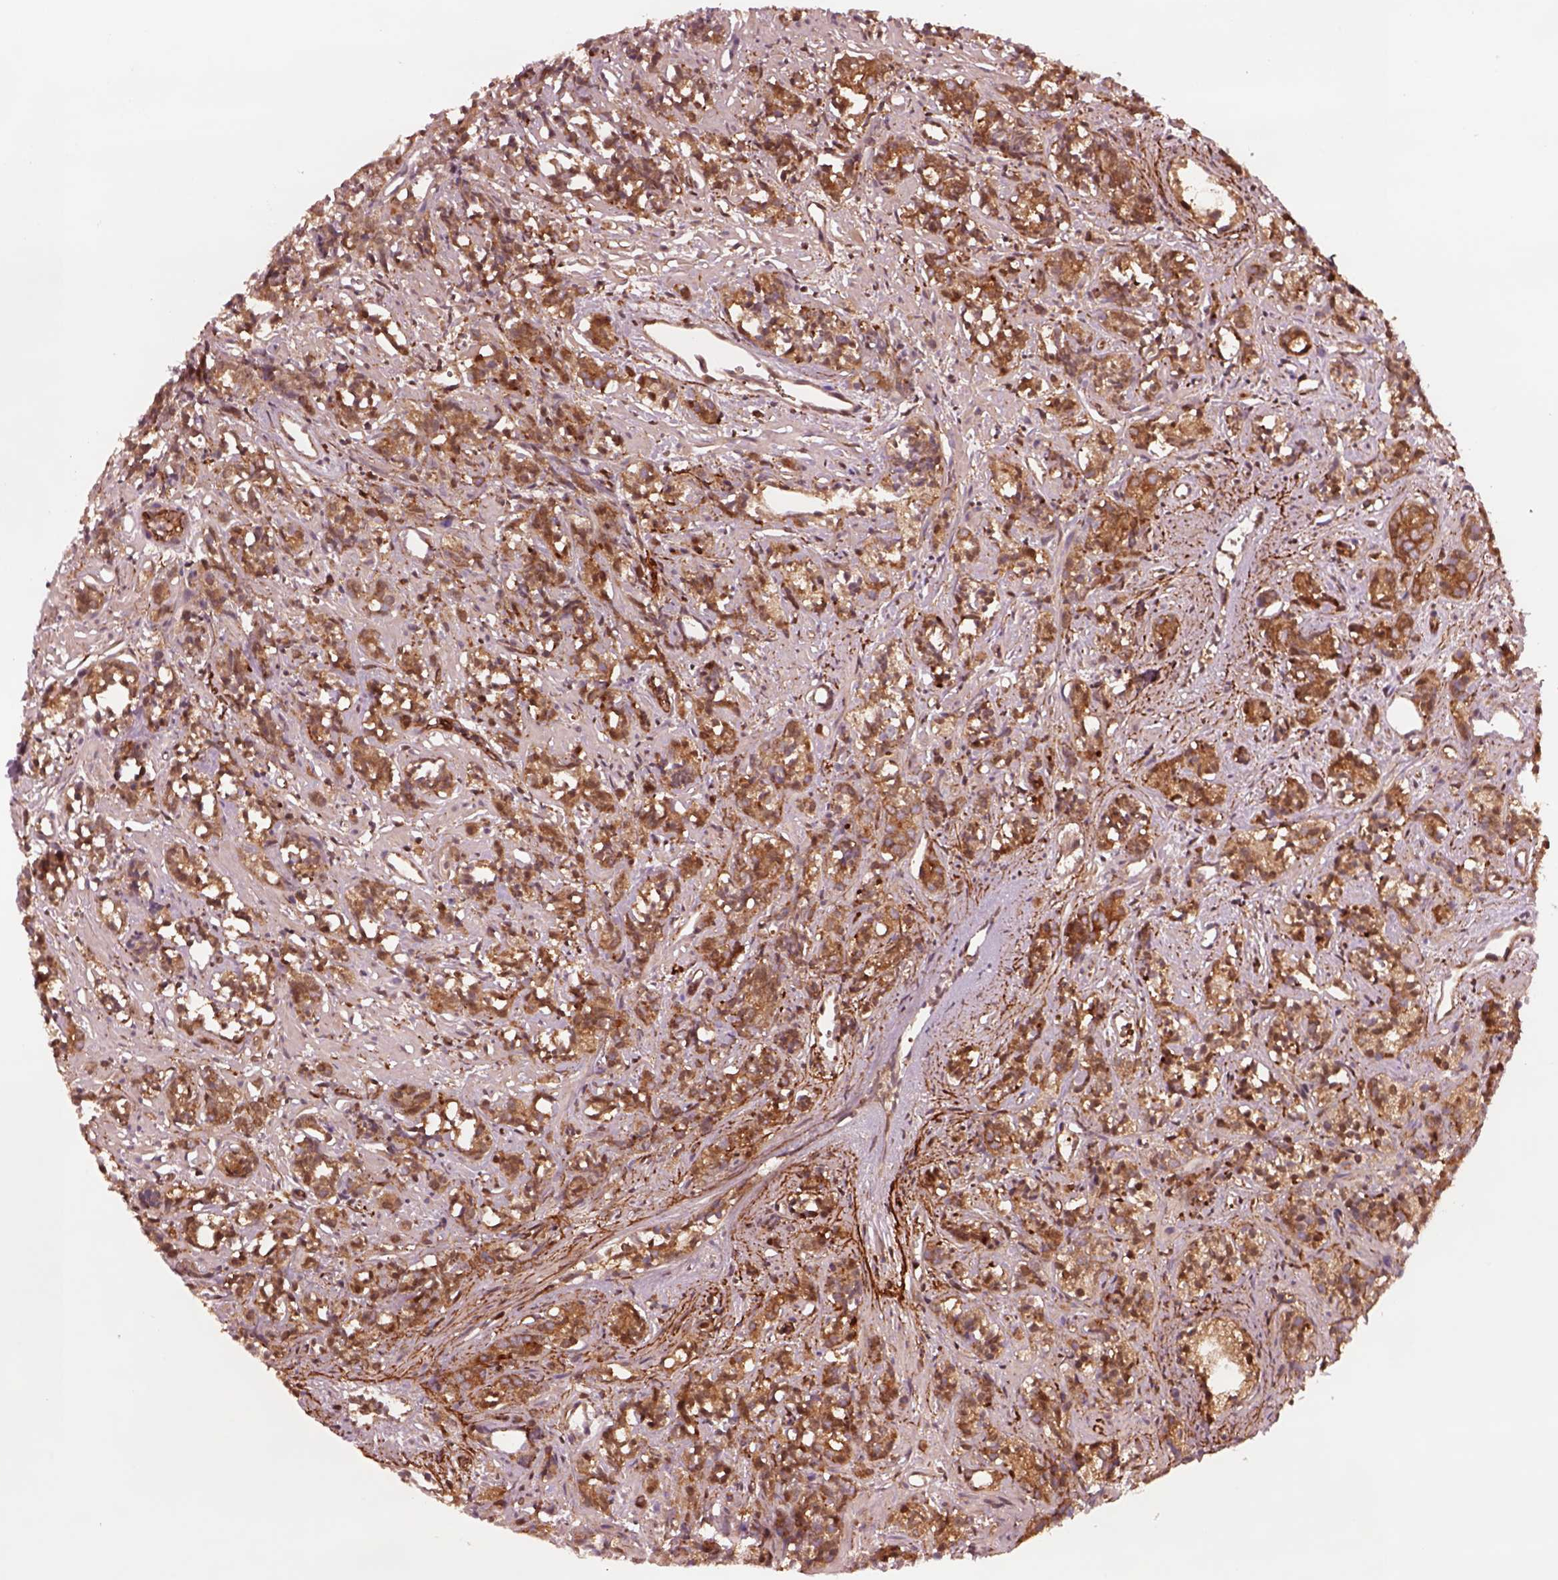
{"staining": {"intensity": "strong", "quantity": "25%-75%", "location": "cytoplasmic/membranous"}, "tissue": "prostate cancer", "cell_type": "Tumor cells", "image_type": "cancer", "snomed": [{"axis": "morphology", "description": "Adenocarcinoma, High grade"}, {"axis": "topography", "description": "Prostate"}], "caption": "High-grade adenocarcinoma (prostate) was stained to show a protein in brown. There is high levels of strong cytoplasmic/membranous staining in about 25%-75% of tumor cells.", "gene": "WASHC2A", "patient": {"sex": "male", "age": 84}}